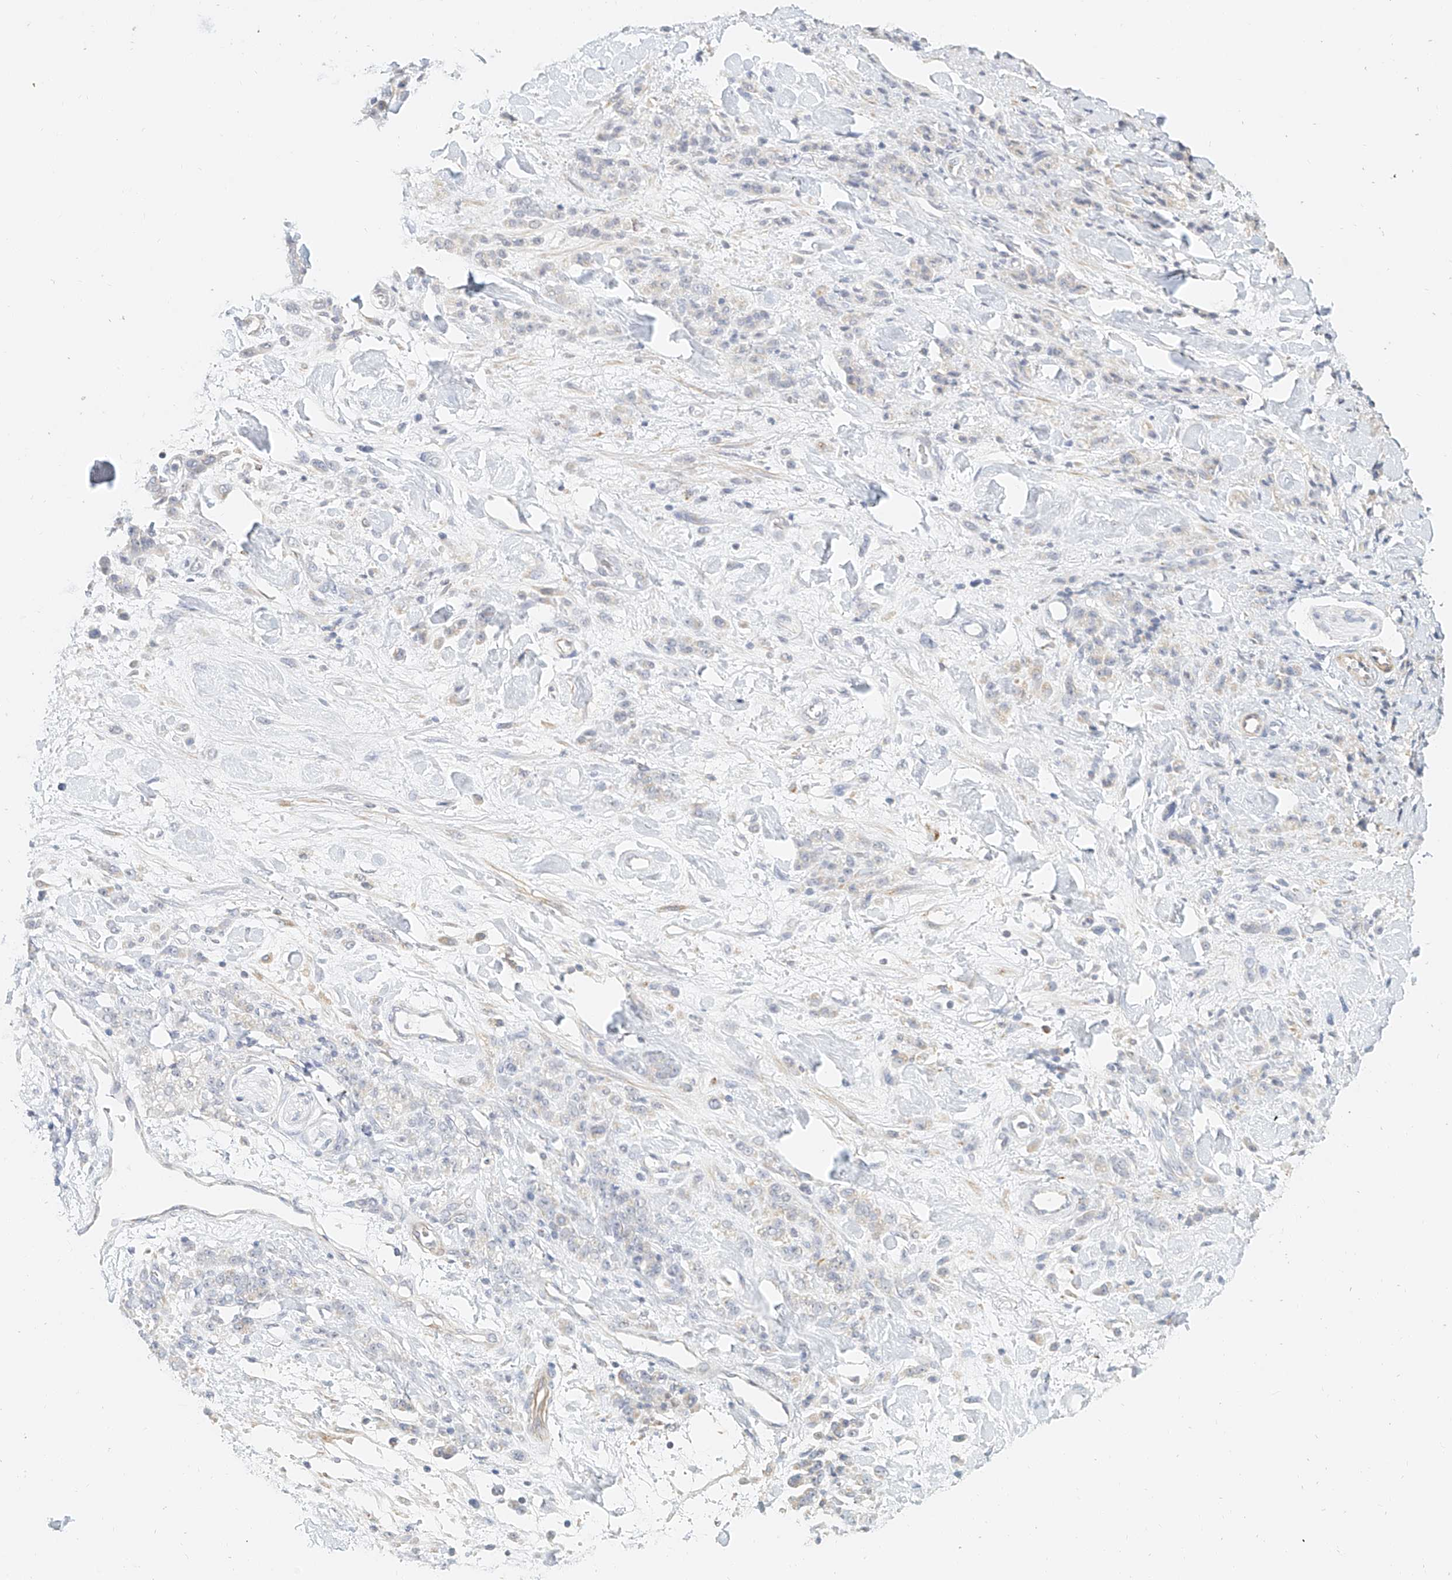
{"staining": {"intensity": "negative", "quantity": "none", "location": "none"}, "tissue": "stomach cancer", "cell_type": "Tumor cells", "image_type": "cancer", "snomed": [{"axis": "morphology", "description": "Normal tissue, NOS"}, {"axis": "morphology", "description": "Adenocarcinoma, NOS"}, {"axis": "topography", "description": "Stomach"}], "caption": "Human adenocarcinoma (stomach) stained for a protein using IHC shows no expression in tumor cells.", "gene": "CXorf58", "patient": {"sex": "male", "age": 82}}